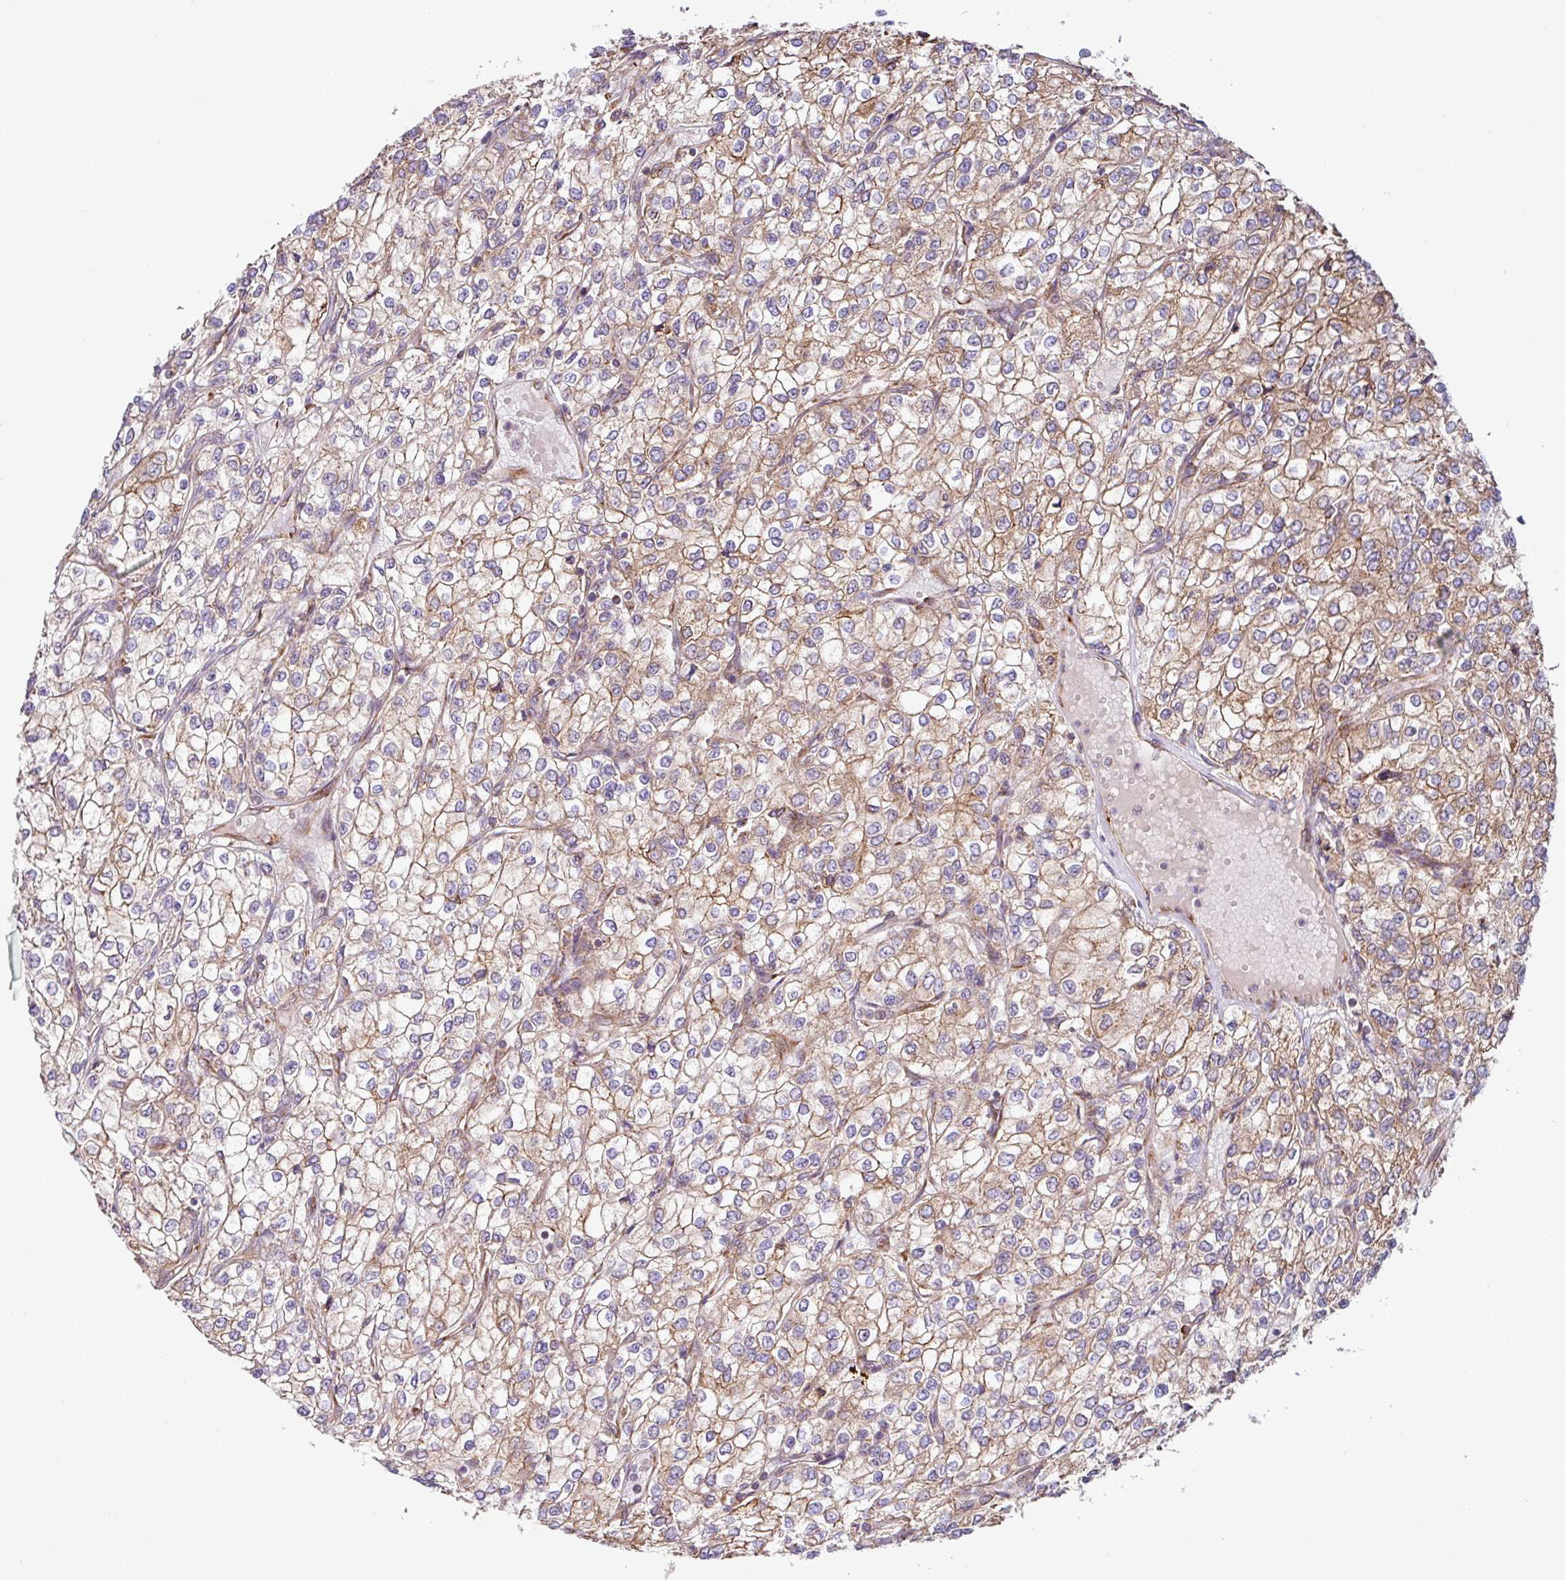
{"staining": {"intensity": "moderate", "quantity": ">75%", "location": "cytoplasmic/membranous"}, "tissue": "renal cancer", "cell_type": "Tumor cells", "image_type": "cancer", "snomed": [{"axis": "morphology", "description": "Adenocarcinoma, NOS"}, {"axis": "topography", "description": "Kidney"}], "caption": "Immunohistochemical staining of renal cancer demonstrates medium levels of moderate cytoplasmic/membranous positivity in about >75% of tumor cells.", "gene": "SLC39A7", "patient": {"sex": "male", "age": 80}}